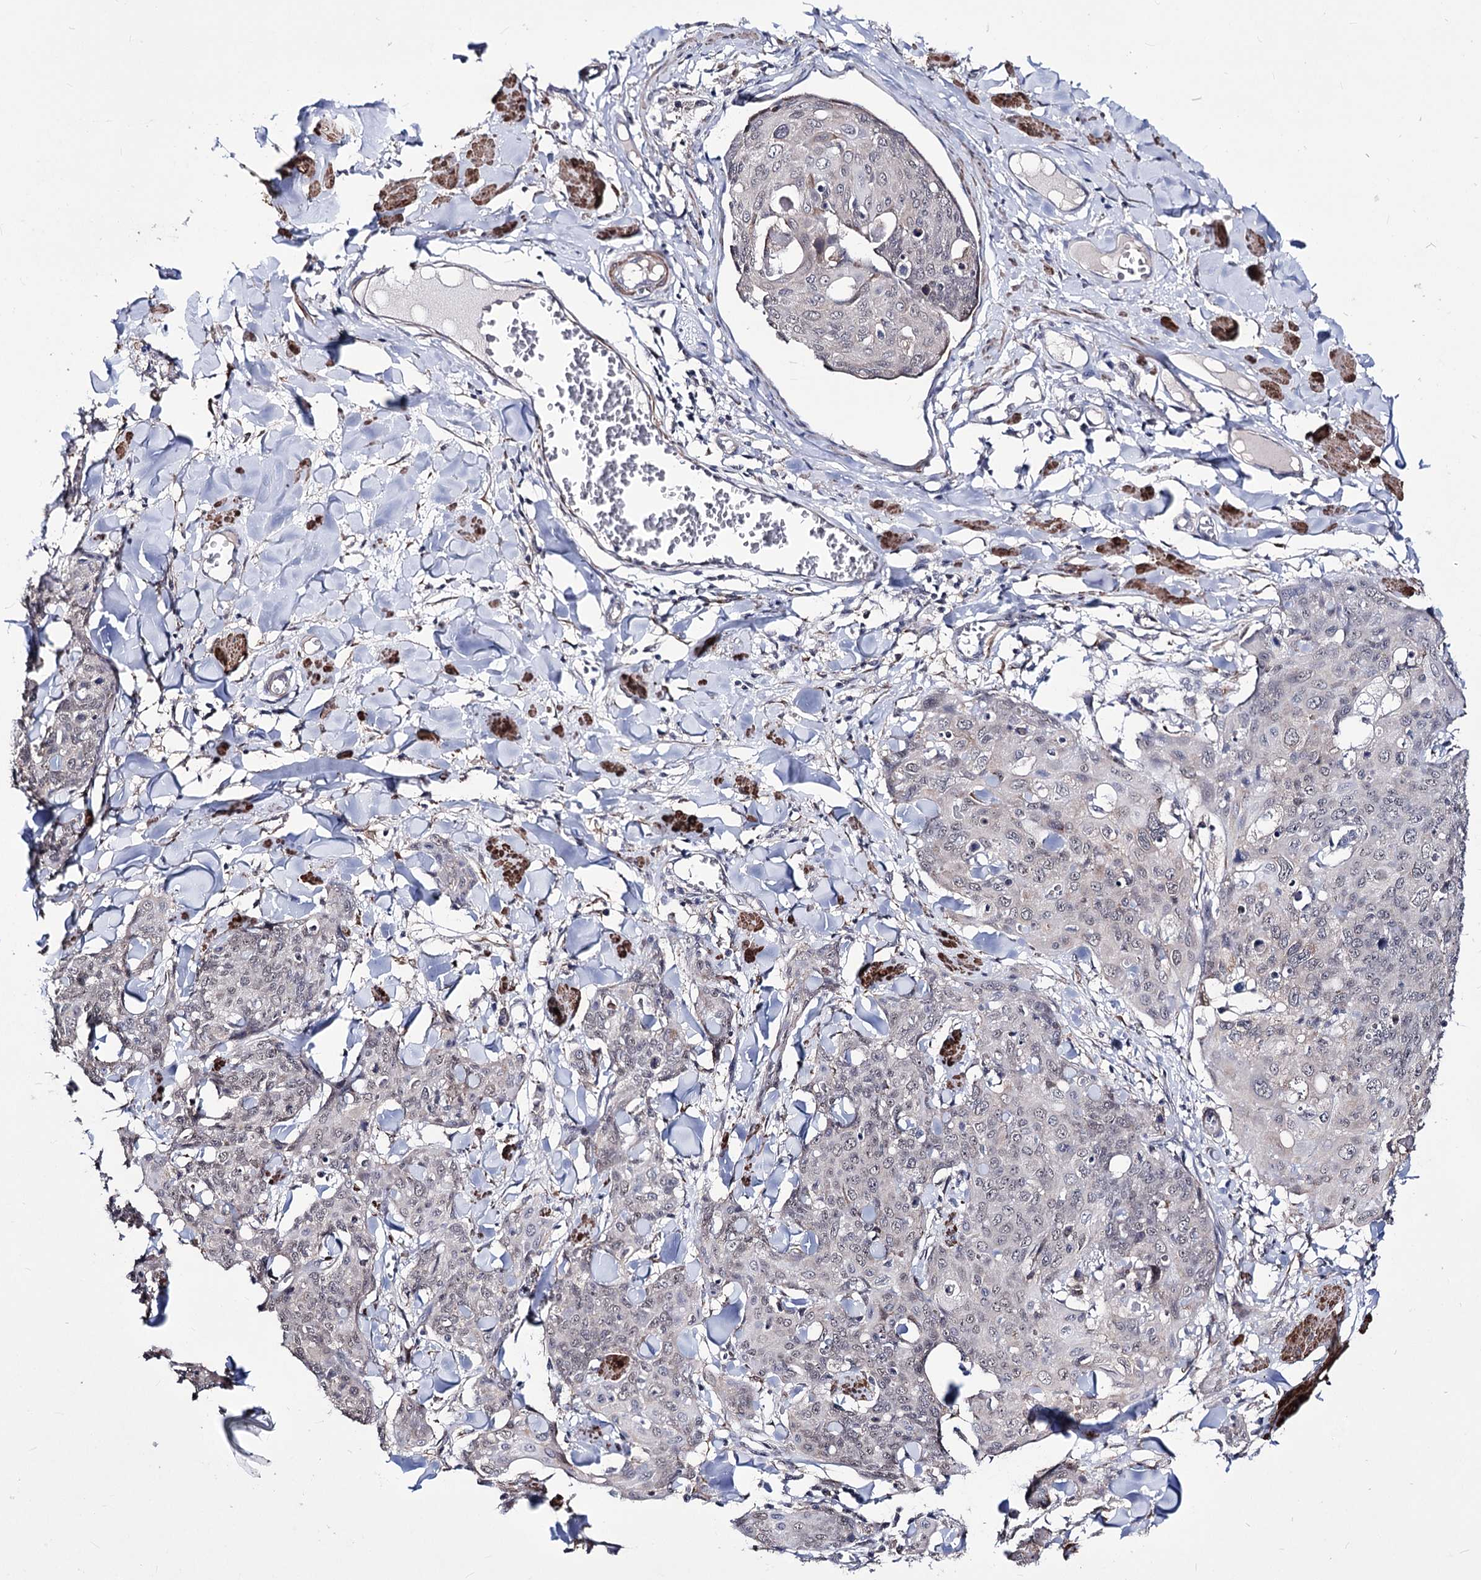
{"staining": {"intensity": "negative", "quantity": "none", "location": "none"}, "tissue": "skin cancer", "cell_type": "Tumor cells", "image_type": "cancer", "snomed": [{"axis": "morphology", "description": "Squamous cell carcinoma, NOS"}, {"axis": "topography", "description": "Skin"}, {"axis": "topography", "description": "Vulva"}], "caption": "Tumor cells are negative for protein expression in human squamous cell carcinoma (skin). (Brightfield microscopy of DAB (3,3'-diaminobenzidine) IHC at high magnification).", "gene": "PPRC1", "patient": {"sex": "female", "age": 85}}